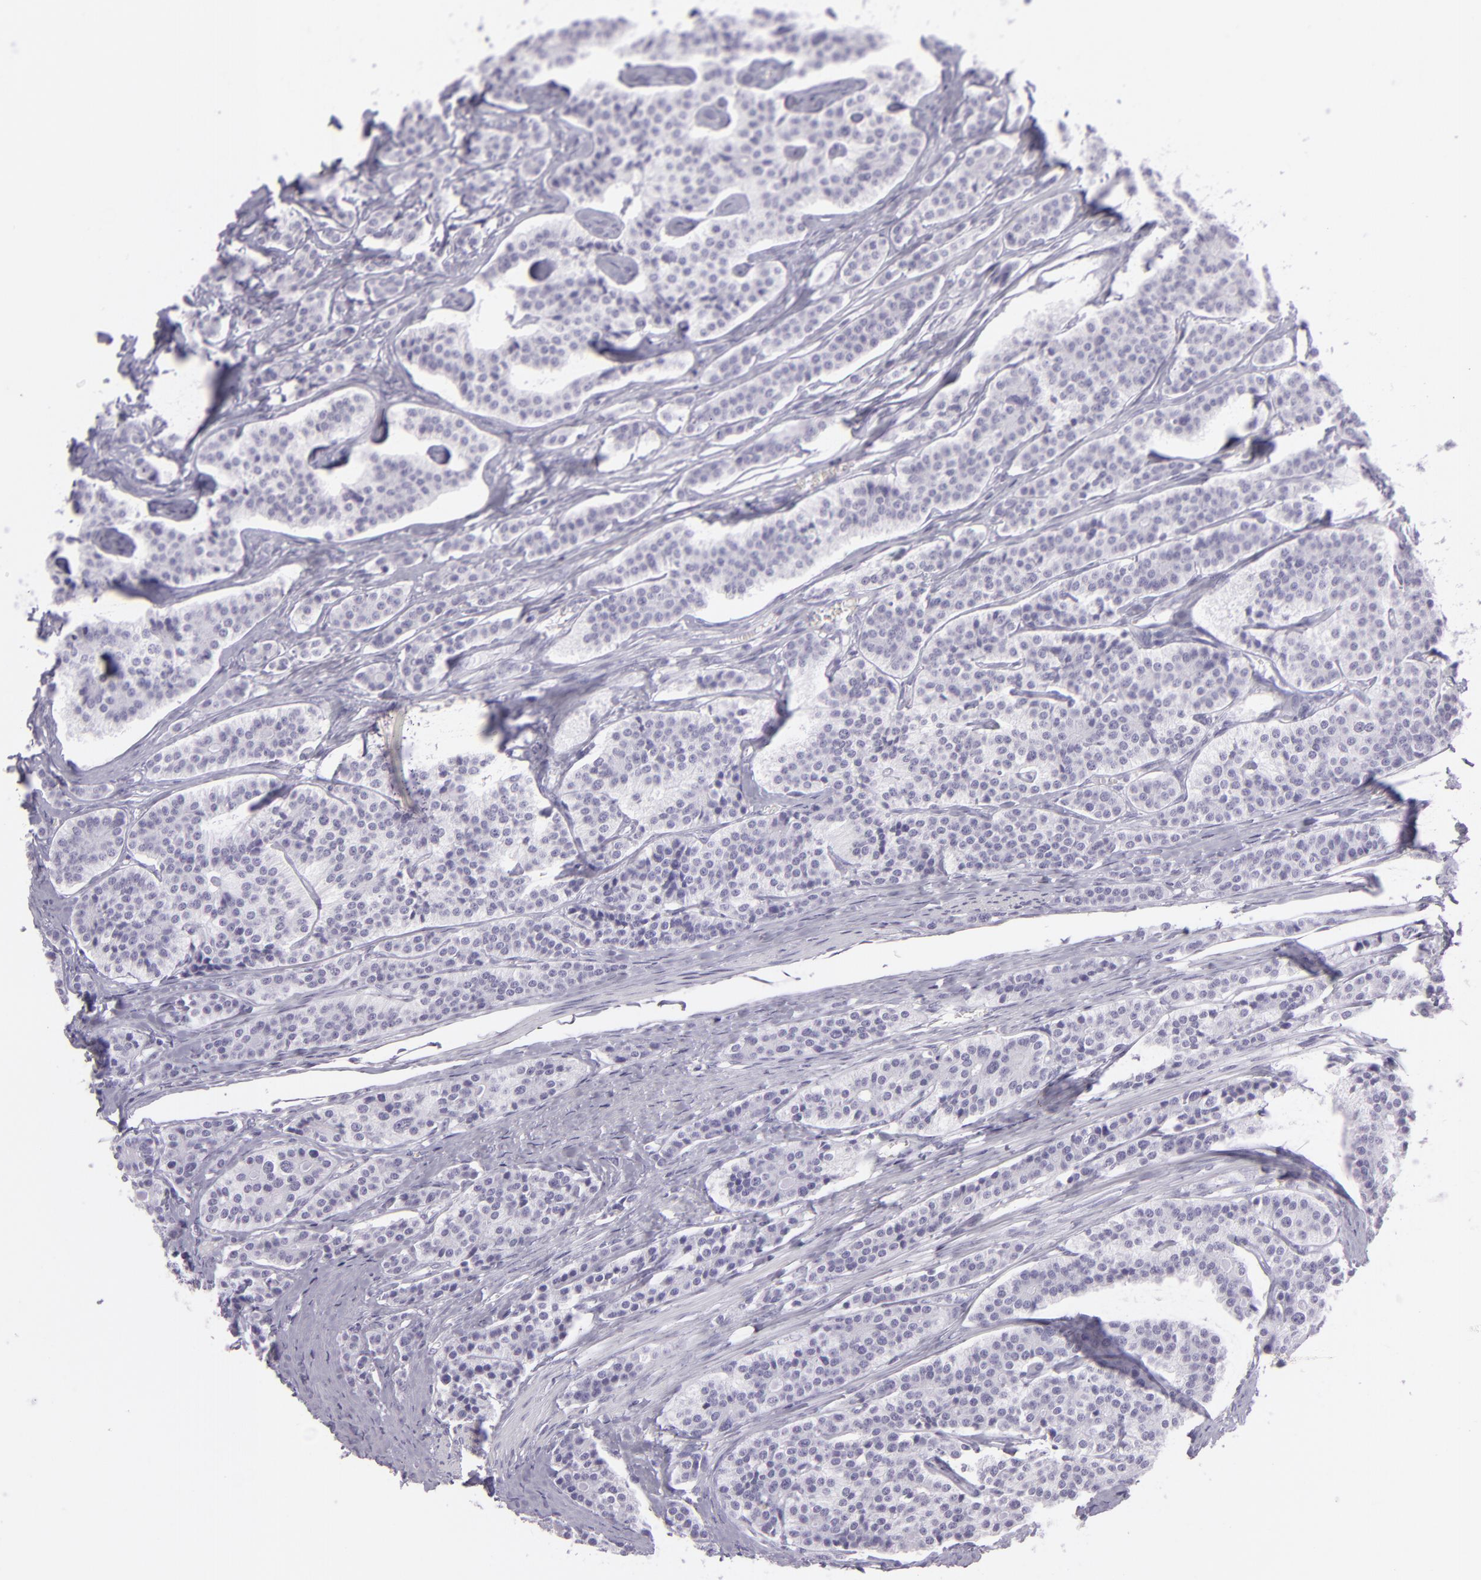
{"staining": {"intensity": "negative", "quantity": "none", "location": "none"}, "tissue": "carcinoid", "cell_type": "Tumor cells", "image_type": "cancer", "snomed": [{"axis": "morphology", "description": "Carcinoid, malignant, NOS"}, {"axis": "topography", "description": "Small intestine"}], "caption": "High magnification brightfield microscopy of carcinoid stained with DAB (3,3'-diaminobenzidine) (brown) and counterstained with hematoxylin (blue): tumor cells show no significant positivity.", "gene": "MUC6", "patient": {"sex": "male", "age": 63}}